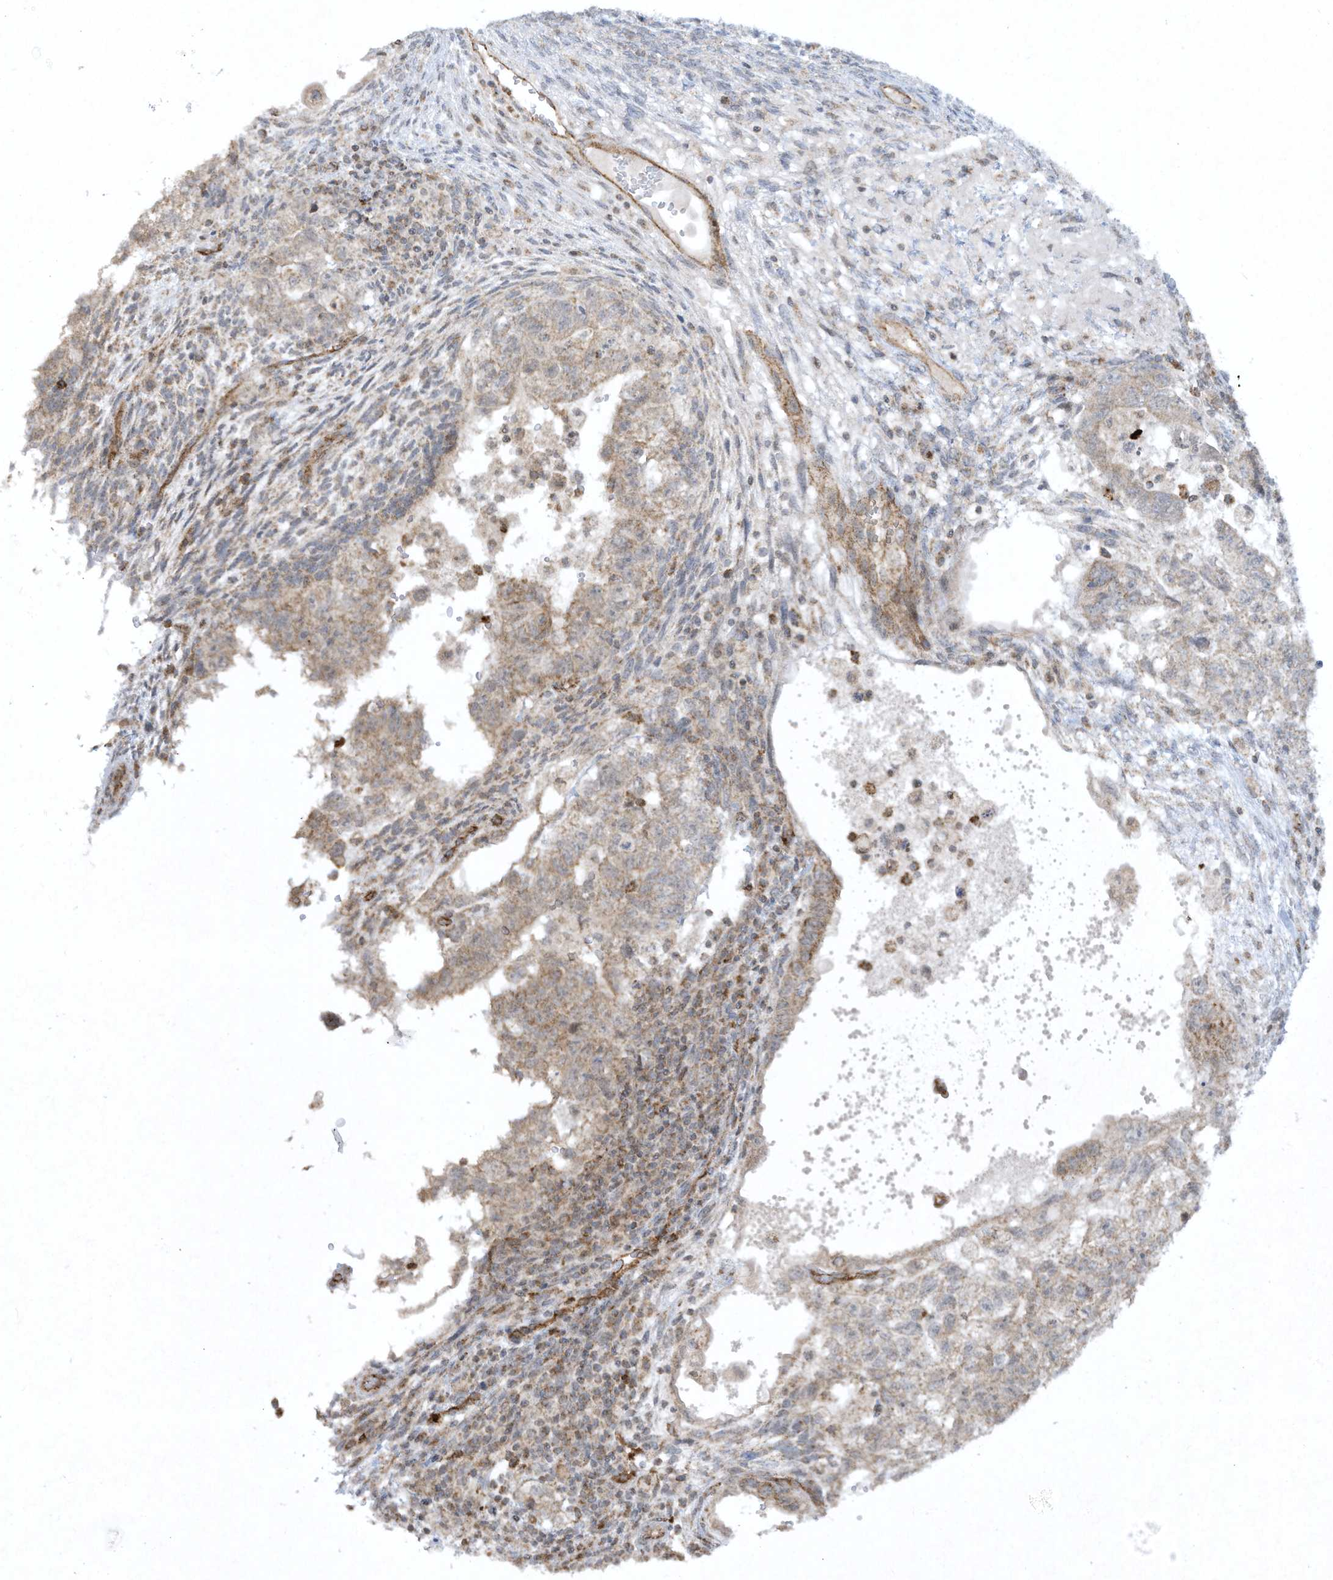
{"staining": {"intensity": "weak", "quantity": ">75%", "location": "cytoplasmic/membranous"}, "tissue": "testis cancer", "cell_type": "Tumor cells", "image_type": "cancer", "snomed": [{"axis": "morphology", "description": "Carcinoma, Embryonal, NOS"}, {"axis": "topography", "description": "Testis"}], "caption": "An immunohistochemistry (IHC) histopathology image of tumor tissue is shown. Protein staining in brown shows weak cytoplasmic/membranous positivity in embryonal carcinoma (testis) within tumor cells.", "gene": "CHRNA4", "patient": {"sex": "male", "age": 36}}